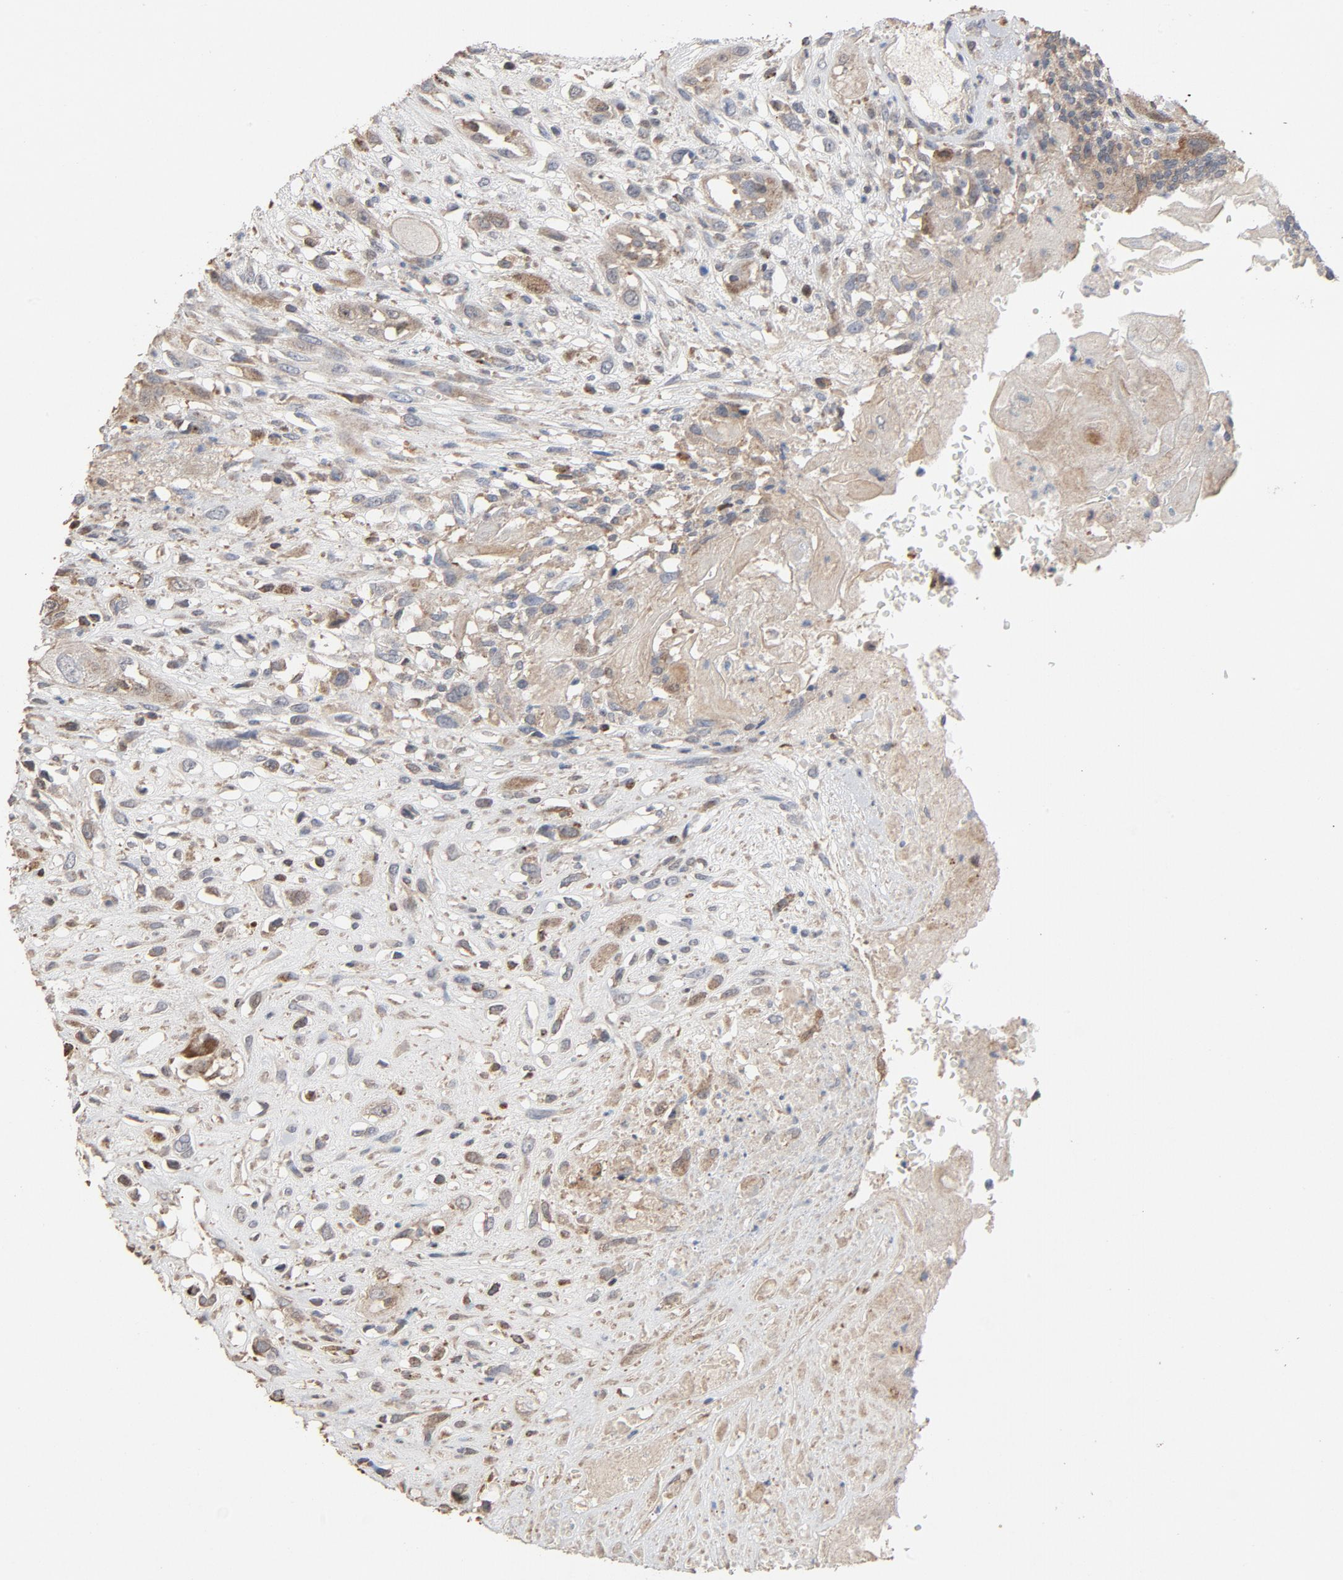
{"staining": {"intensity": "weak", "quantity": "<25%", "location": "cytoplasmic/membranous"}, "tissue": "head and neck cancer", "cell_type": "Tumor cells", "image_type": "cancer", "snomed": [{"axis": "morphology", "description": "Necrosis, NOS"}, {"axis": "morphology", "description": "Neoplasm, malignant, NOS"}, {"axis": "topography", "description": "Salivary gland"}, {"axis": "topography", "description": "Head-Neck"}], "caption": "There is no significant staining in tumor cells of head and neck cancer (neoplasm (malignant)).", "gene": "CDK6", "patient": {"sex": "male", "age": 43}}